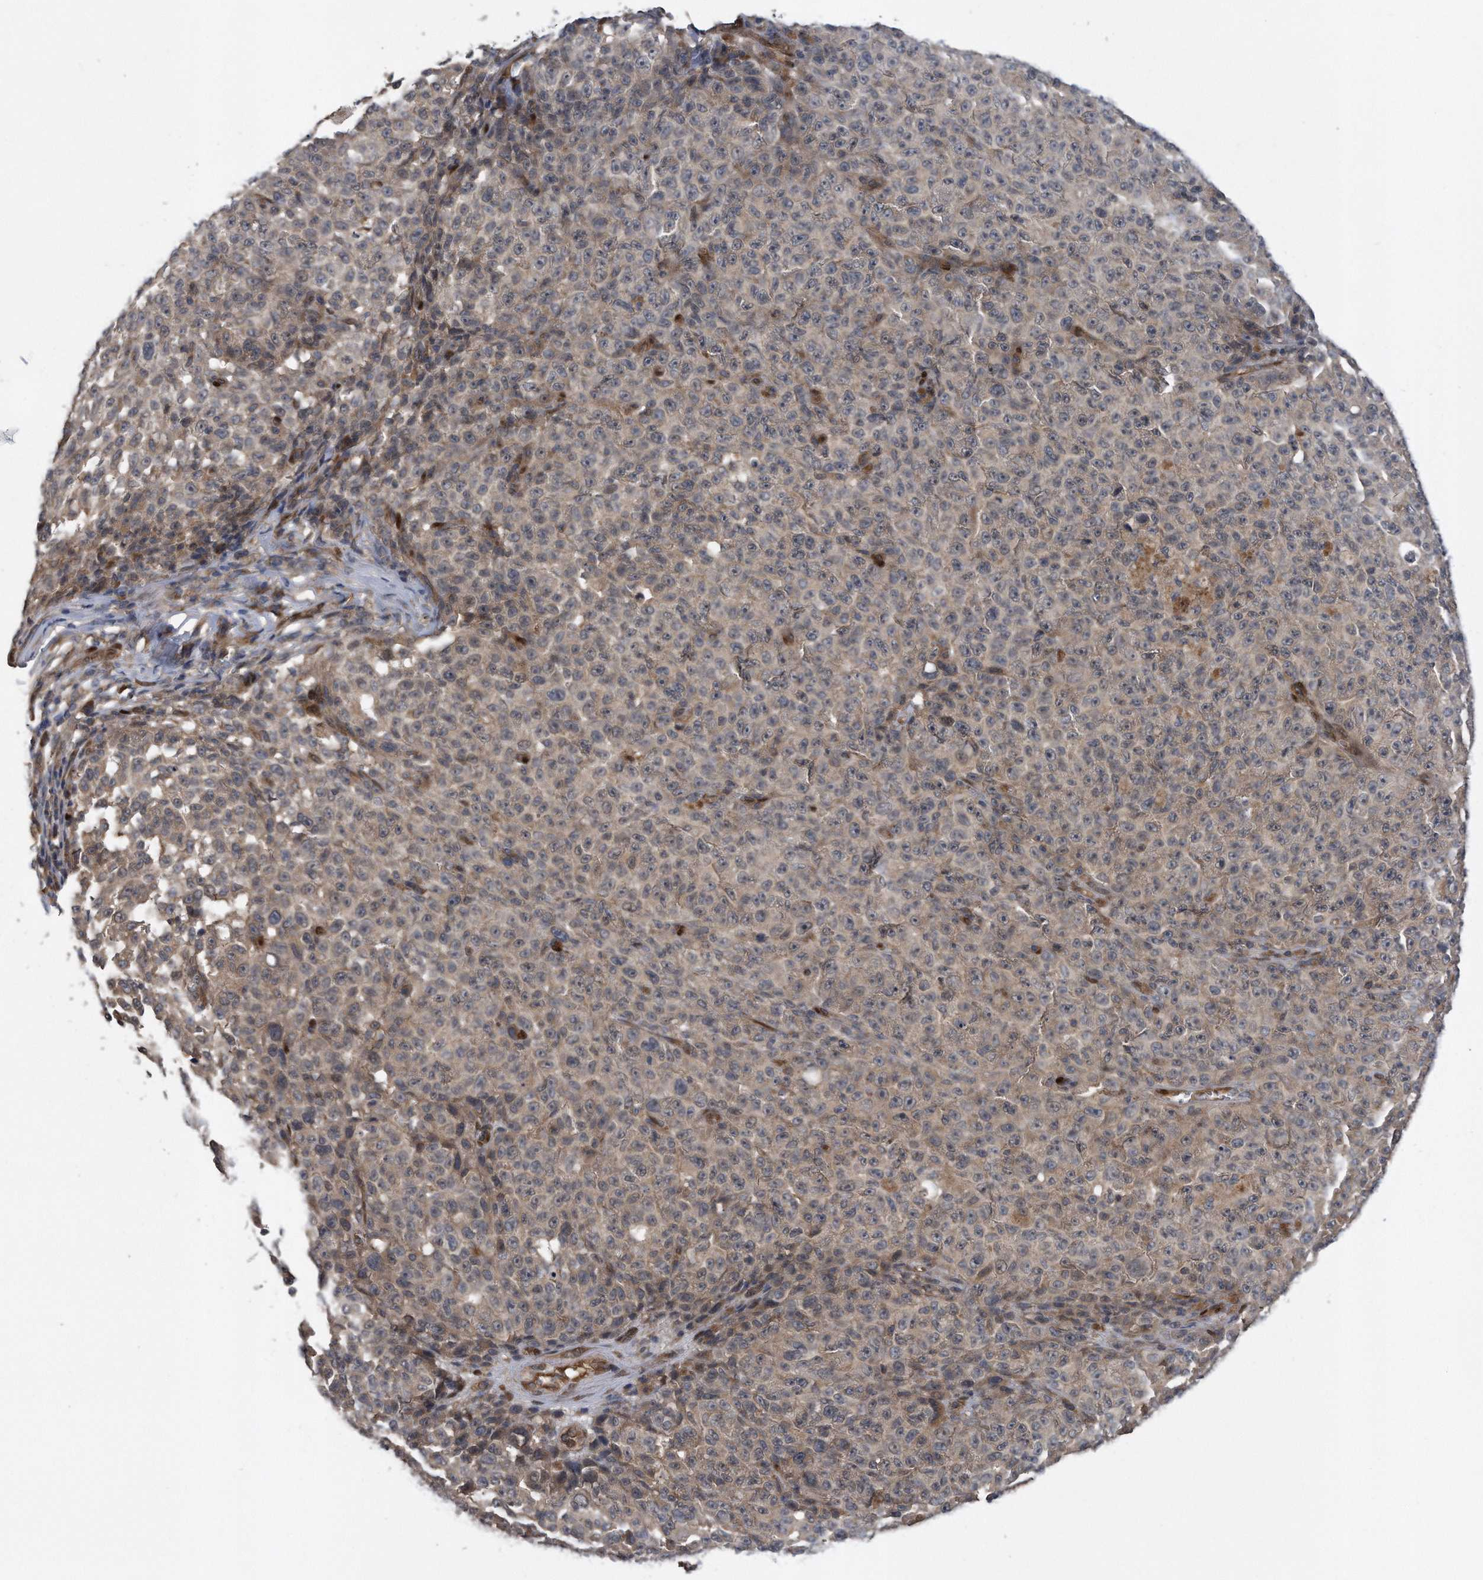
{"staining": {"intensity": "weak", "quantity": ">75%", "location": "cytoplasmic/membranous"}, "tissue": "melanoma", "cell_type": "Tumor cells", "image_type": "cancer", "snomed": [{"axis": "morphology", "description": "Malignant melanoma, NOS"}, {"axis": "topography", "description": "Skin"}], "caption": "Immunohistochemistry photomicrograph of neoplastic tissue: human melanoma stained using immunohistochemistry (IHC) exhibits low levels of weak protein expression localized specifically in the cytoplasmic/membranous of tumor cells, appearing as a cytoplasmic/membranous brown color.", "gene": "ZNF79", "patient": {"sex": "female", "age": 82}}